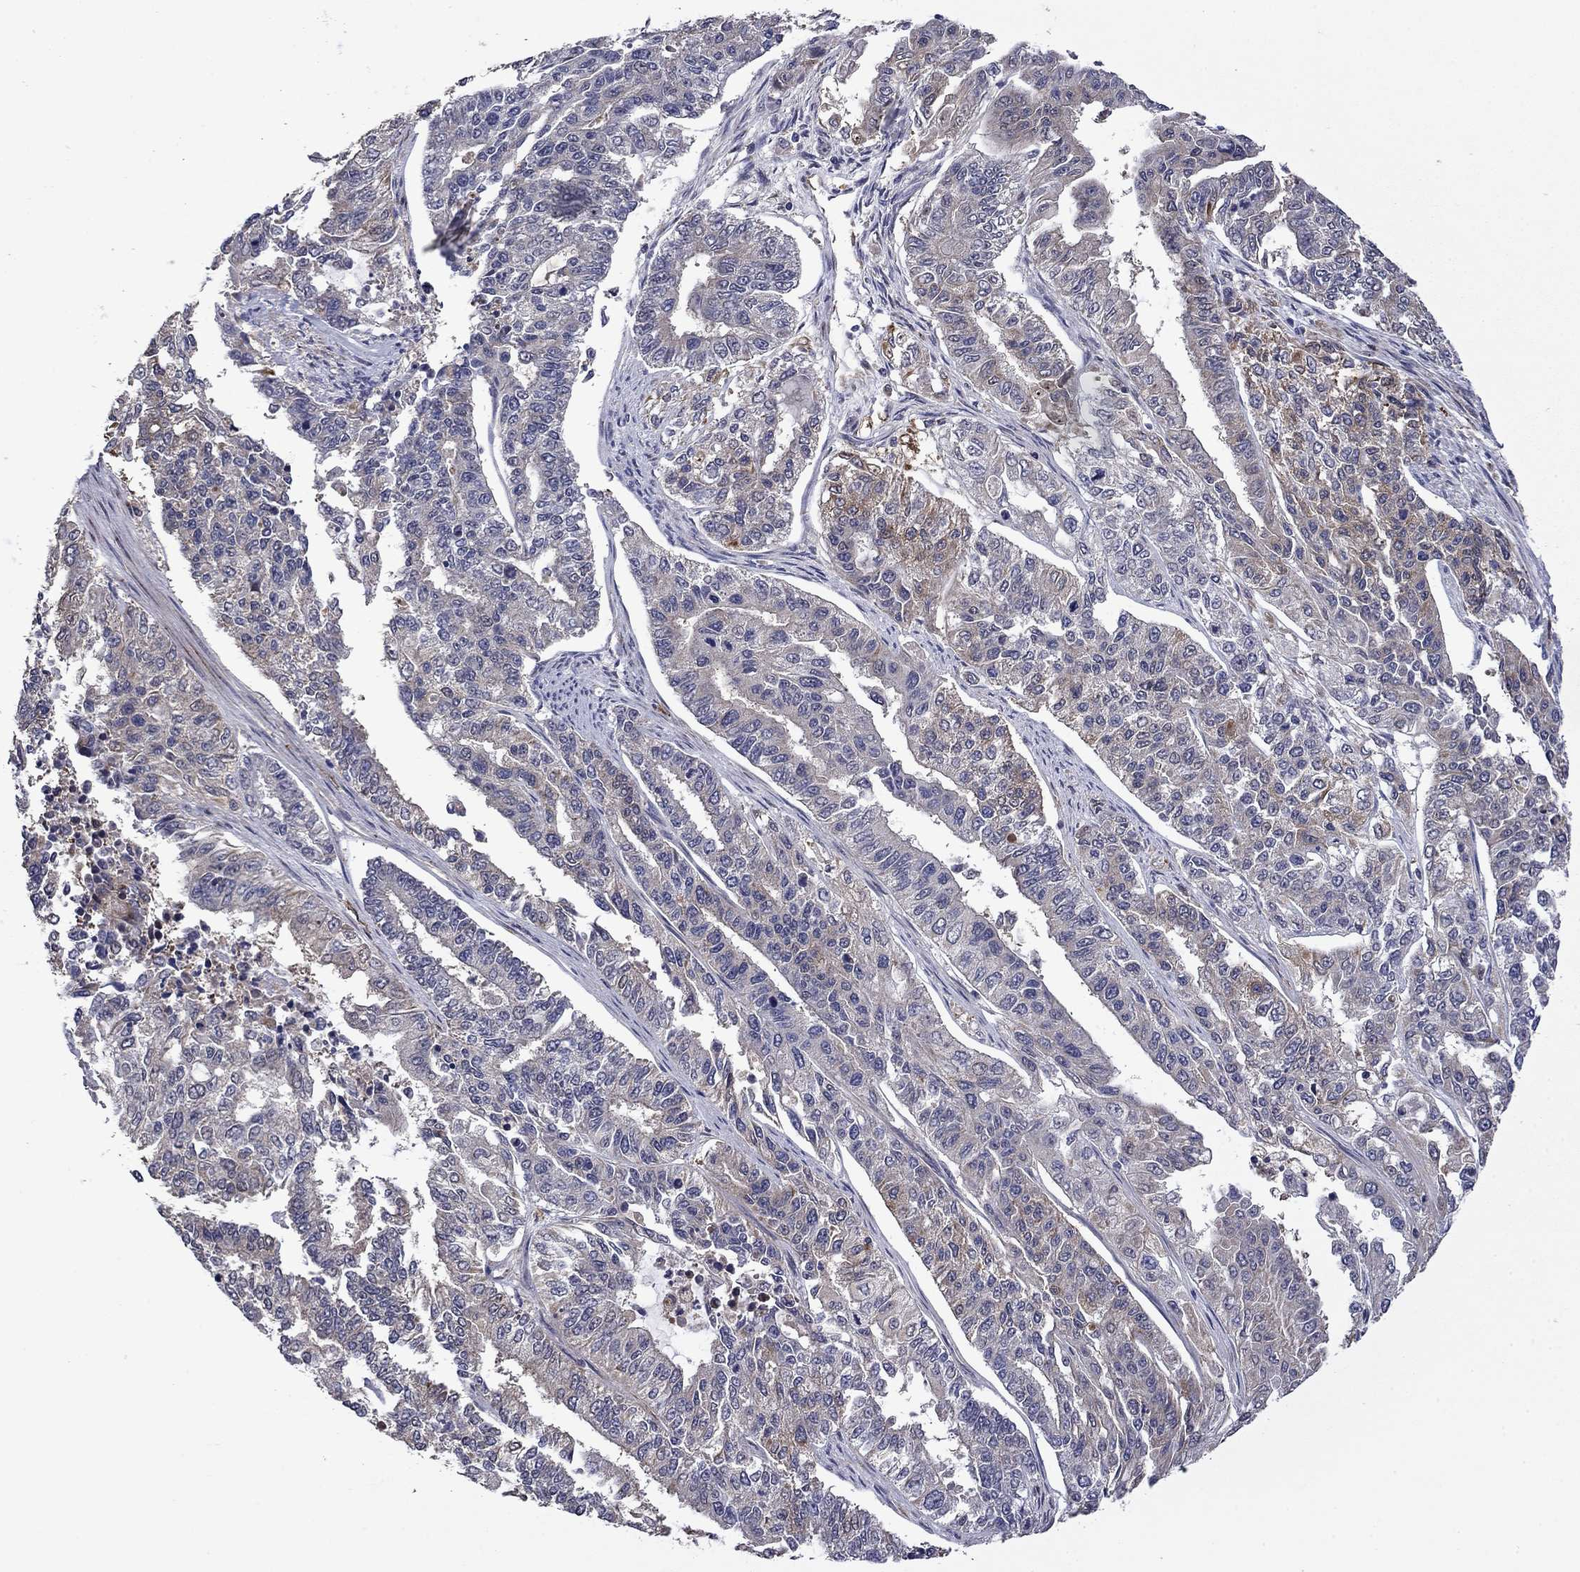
{"staining": {"intensity": "negative", "quantity": "none", "location": "none"}, "tissue": "endometrial cancer", "cell_type": "Tumor cells", "image_type": "cancer", "snomed": [{"axis": "morphology", "description": "Adenocarcinoma, NOS"}, {"axis": "topography", "description": "Uterus"}], "caption": "Human adenocarcinoma (endometrial) stained for a protein using immunohistochemistry (IHC) displays no expression in tumor cells.", "gene": "TPMT", "patient": {"sex": "female", "age": 59}}